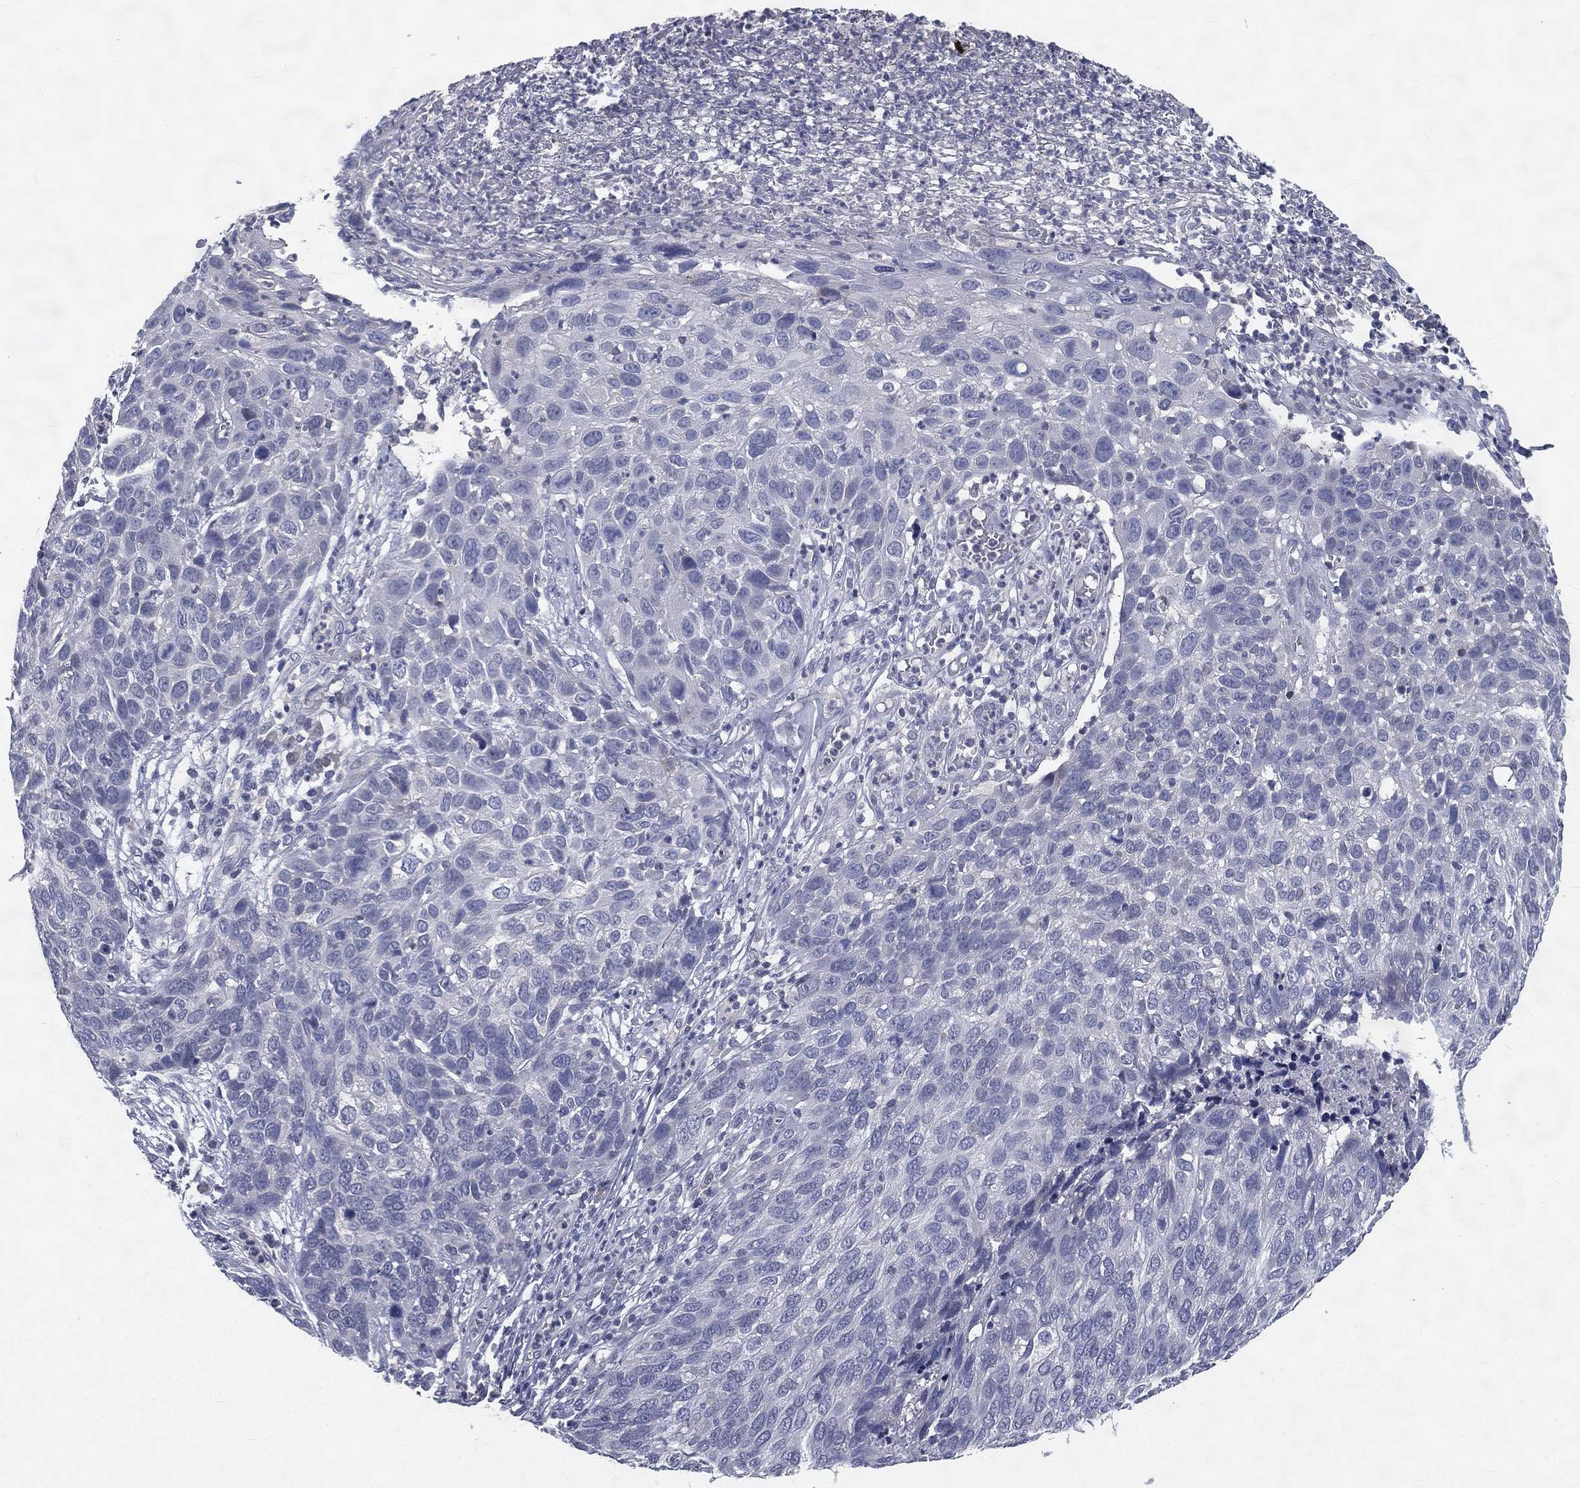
{"staining": {"intensity": "negative", "quantity": "none", "location": "none"}, "tissue": "skin cancer", "cell_type": "Tumor cells", "image_type": "cancer", "snomed": [{"axis": "morphology", "description": "Squamous cell carcinoma, NOS"}, {"axis": "topography", "description": "Skin"}], "caption": "Skin cancer was stained to show a protein in brown. There is no significant expression in tumor cells.", "gene": "IFT27", "patient": {"sex": "male", "age": 92}}